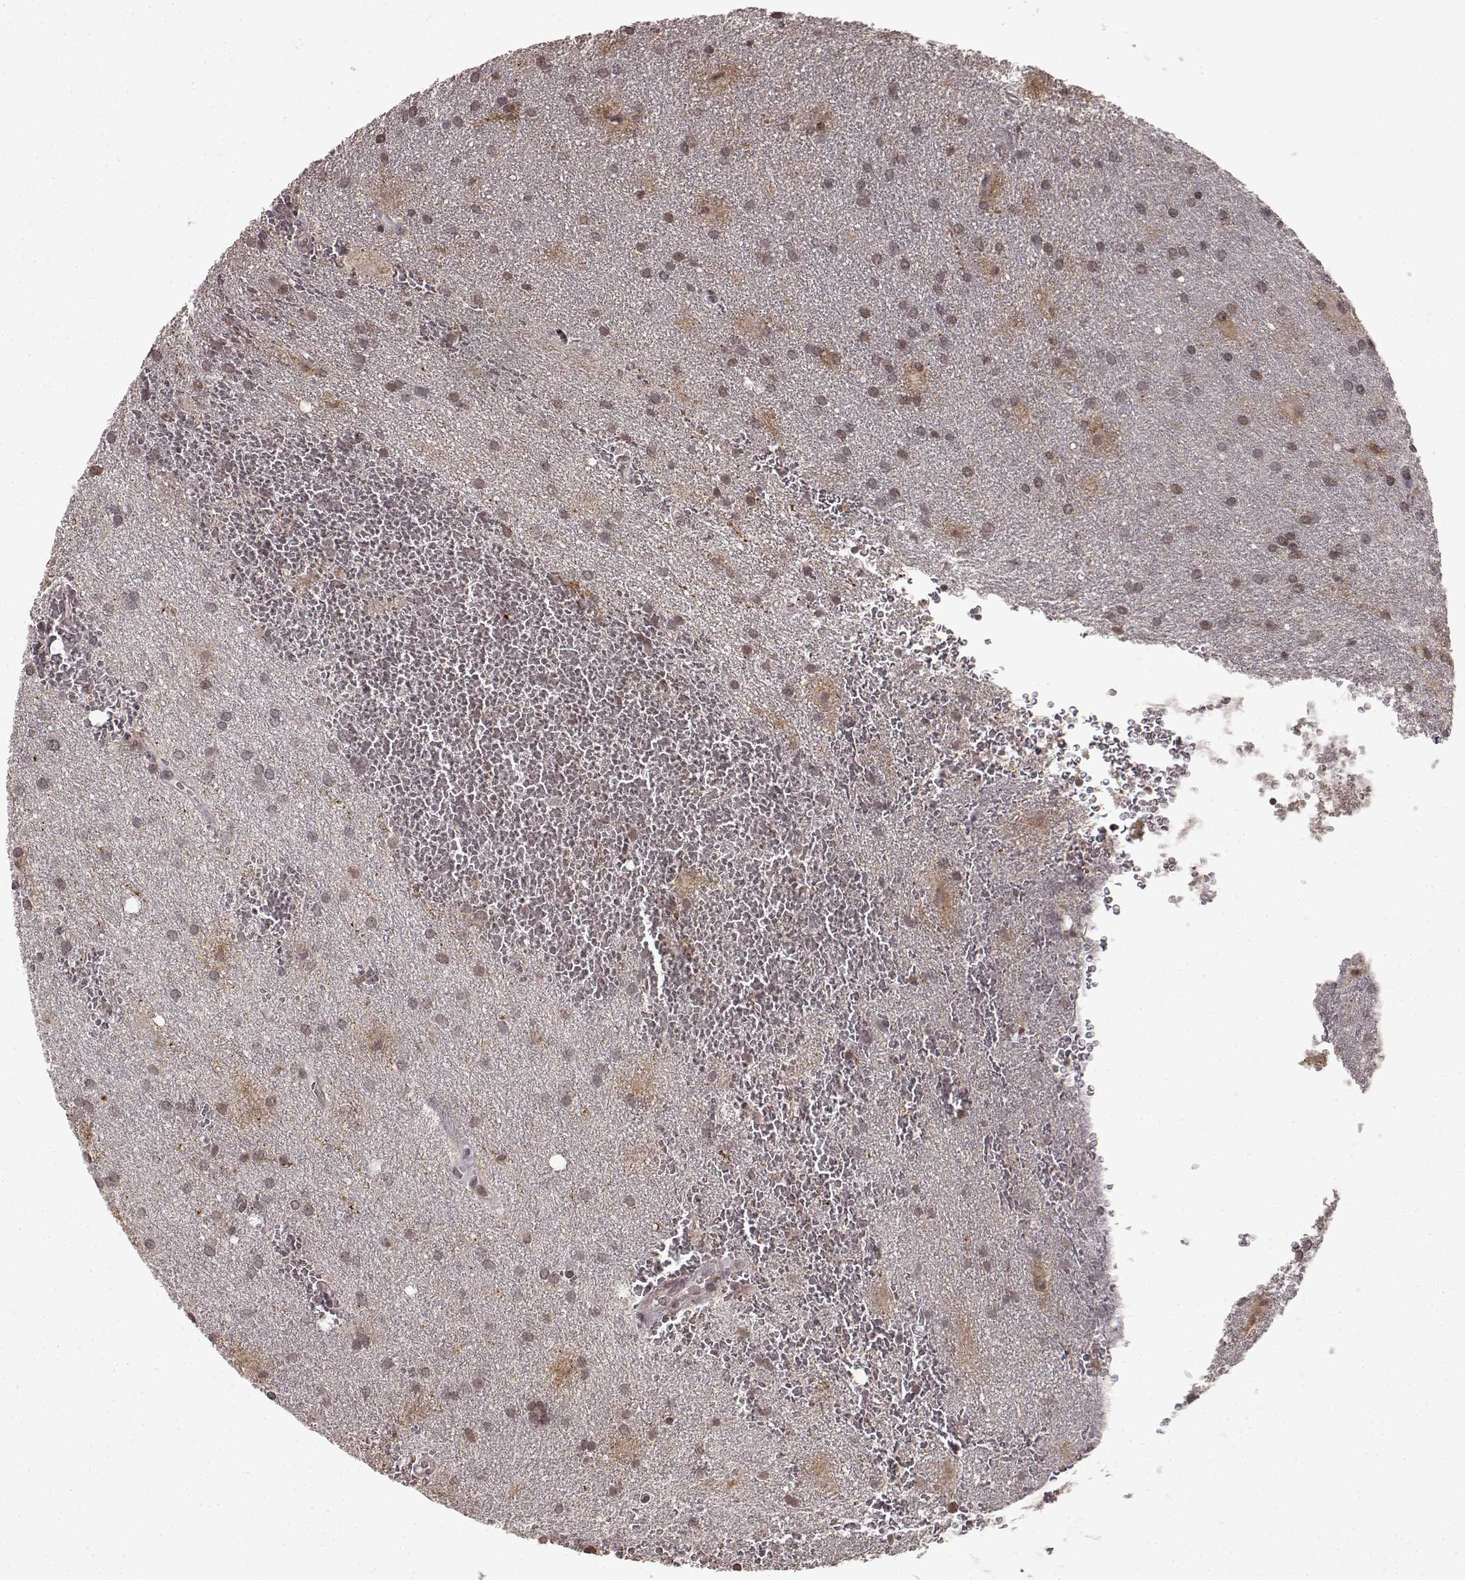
{"staining": {"intensity": "weak", "quantity": "25%-75%", "location": "cytoplasmic/membranous"}, "tissue": "glioma", "cell_type": "Tumor cells", "image_type": "cancer", "snomed": [{"axis": "morphology", "description": "Glioma, malignant, Low grade"}, {"axis": "topography", "description": "Brain"}], "caption": "Glioma was stained to show a protein in brown. There is low levels of weak cytoplasmic/membranous expression in approximately 25%-75% of tumor cells. (DAB (3,3'-diaminobenzidine) IHC with brightfield microscopy, high magnification).", "gene": "NTRK2", "patient": {"sex": "male", "age": 58}}